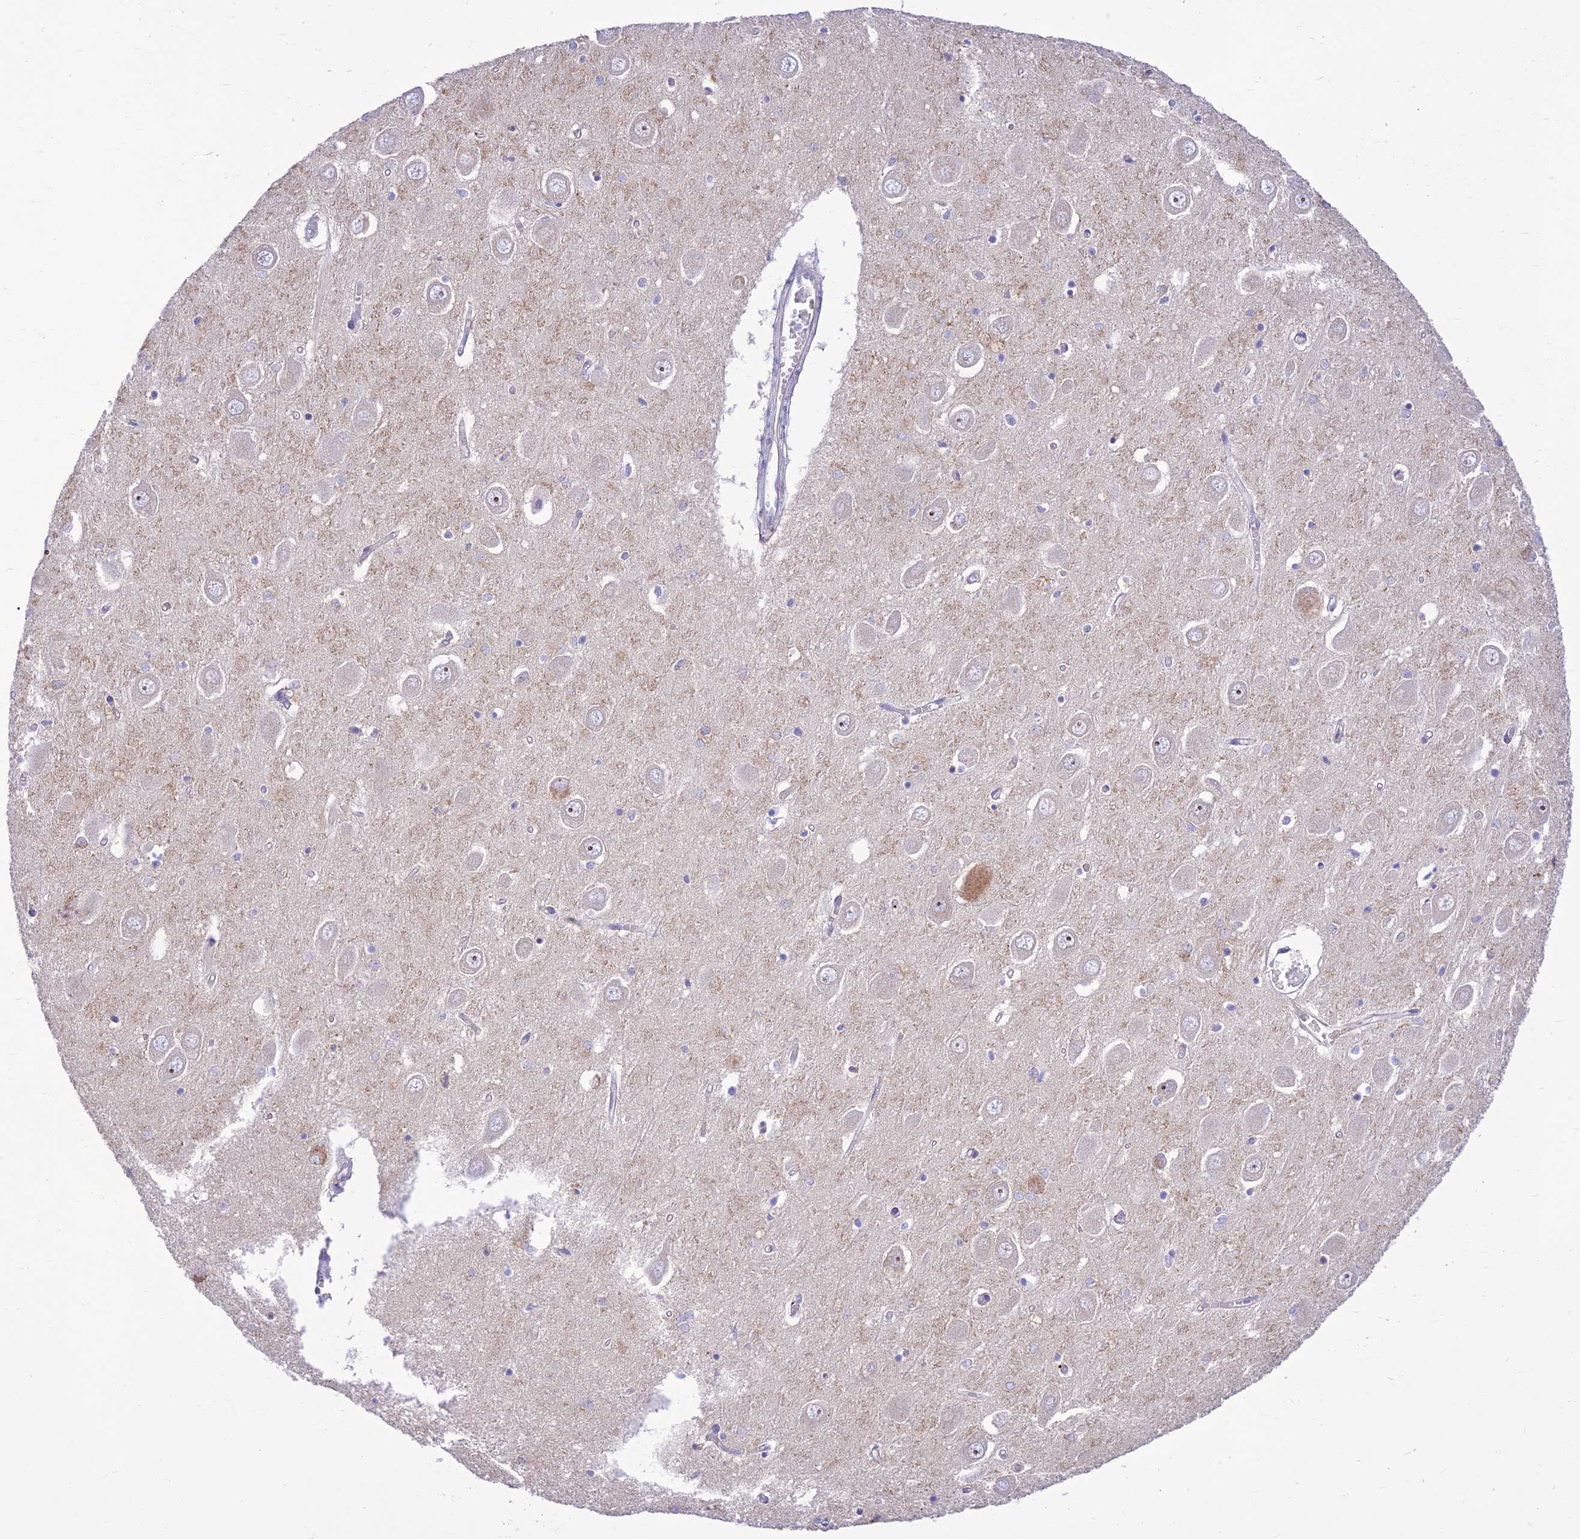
{"staining": {"intensity": "negative", "quantity": "none", "location": "none"}, "tissue": "hippocampus", "cell_type": "Glial cells", "image_type": "normal", "snomed": [{"axis": "morphology", "description": "Normal tissue, NOS"}, {"axis": "topography", "description": "Hippocampus"}], "caption": "Histopathology image shows no significant protein positivity in glial cells of unremarkable hippocampus.", "gene": "PRNP", "patient": {"sex": "male", "age": 70}}